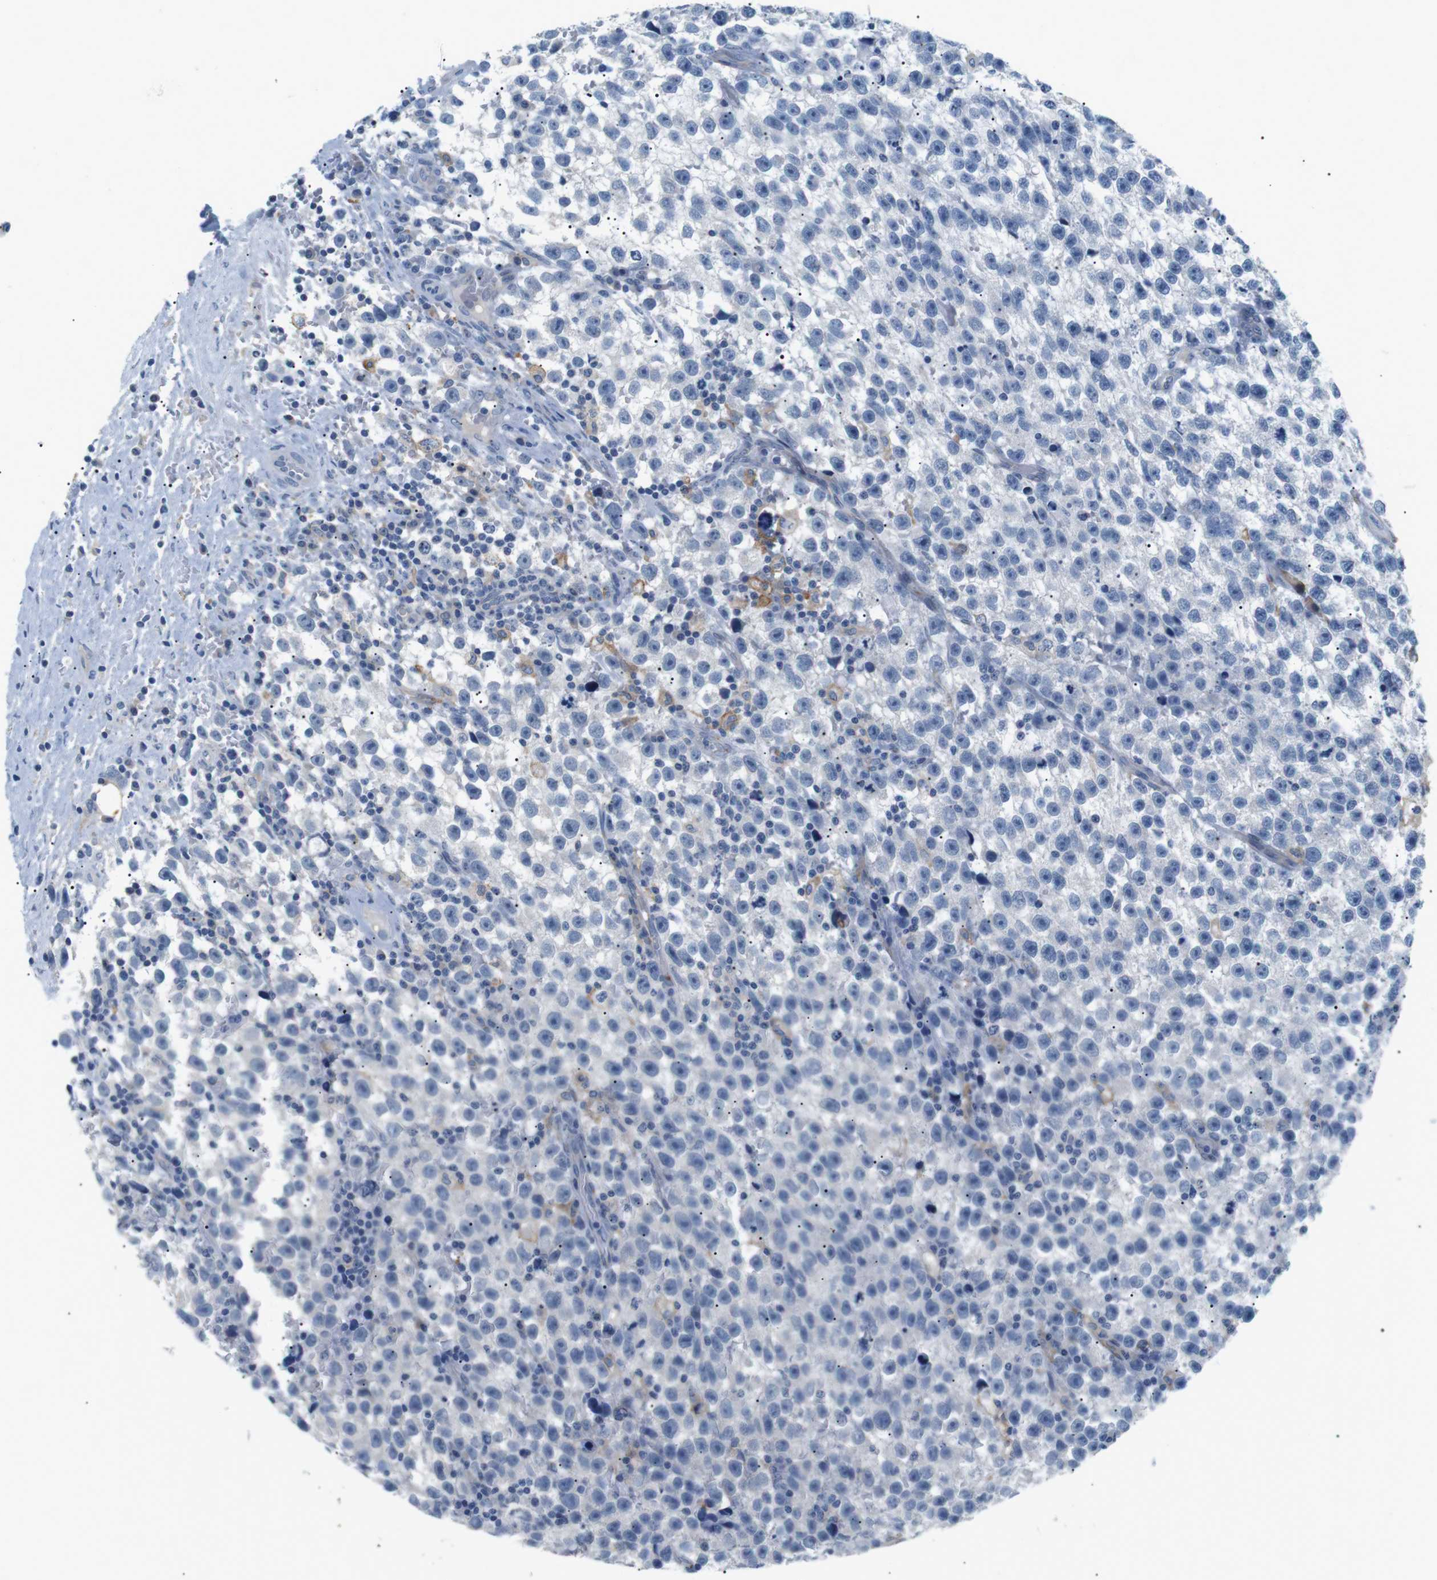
{"staining": {"intensity": "negative", "quantity": "none", "location": "none"}, "tissue": "testis cancer", "cell_type": "Tumor cells", "image_type": "cancer", "snomed": [{"axis": "morphology", "description": "Seminoma, NOS"}, {"axis": "topography", "description": "Testis"}], "caption": "Testis seminoma was stained to show a protein in brown. There is no significant staining in tumor cells.", "gene": "FCGRT", "patient": {"sex": "male", "age": 33}}